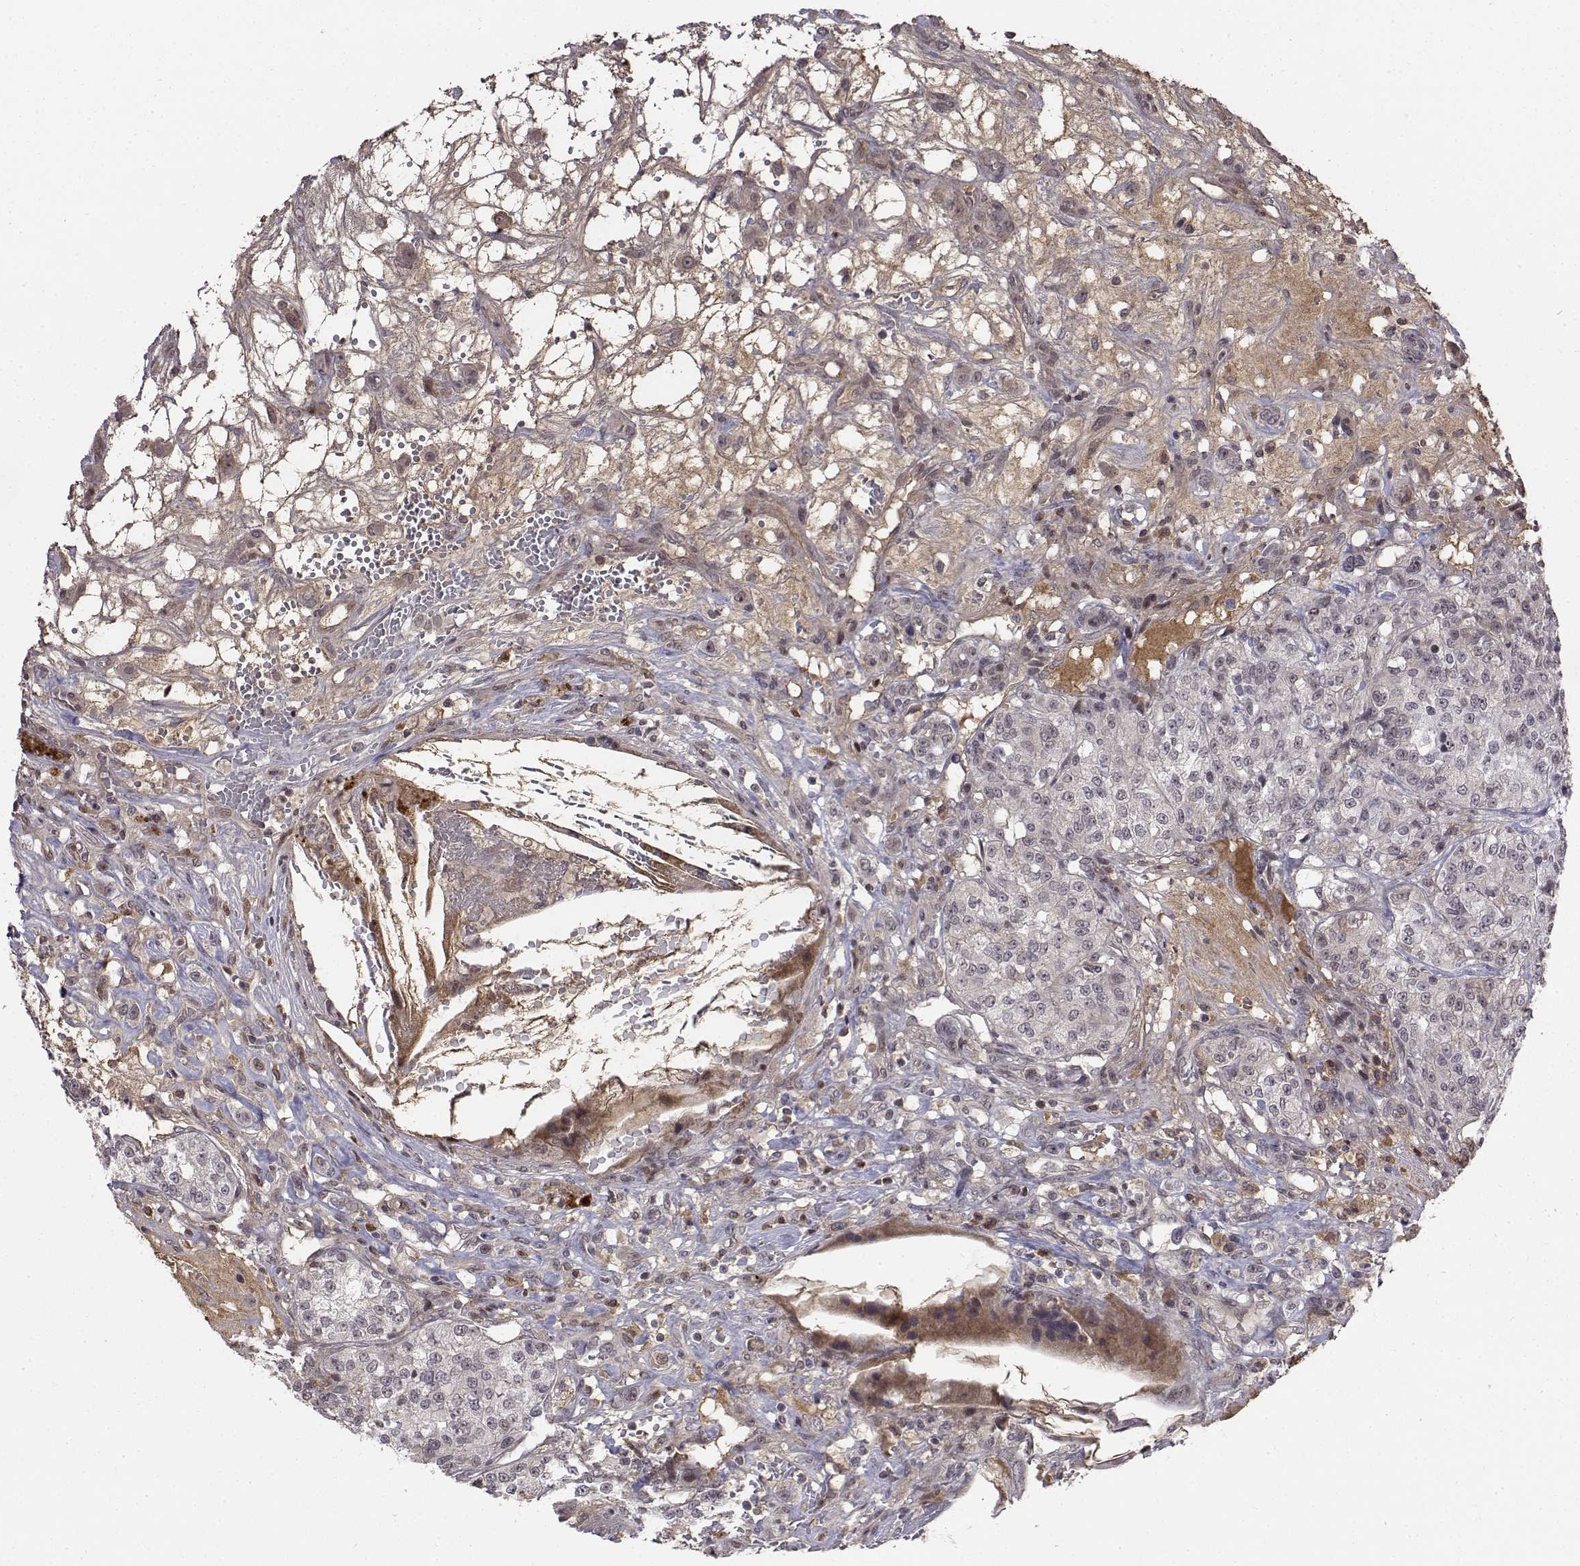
{"staining": {"intensity": "negative", "quantity": "none", "location": "none"}, "tissue": "renal cancer", "cell_type": "Tumor cells", "image_type": "cancer", "snomed": [{"axis": "morphology", "description": "Adenocarcinoma, NOS"}, {"axis": "topography", "description": "Kidney"}], "caption": "Renal adenocarcinoma stained for a protein using immunohistochemistry (IHC) shows no expression tumor cells.", "gene": "ITGA7", "patient": {"sex": "female", "age": 63}}